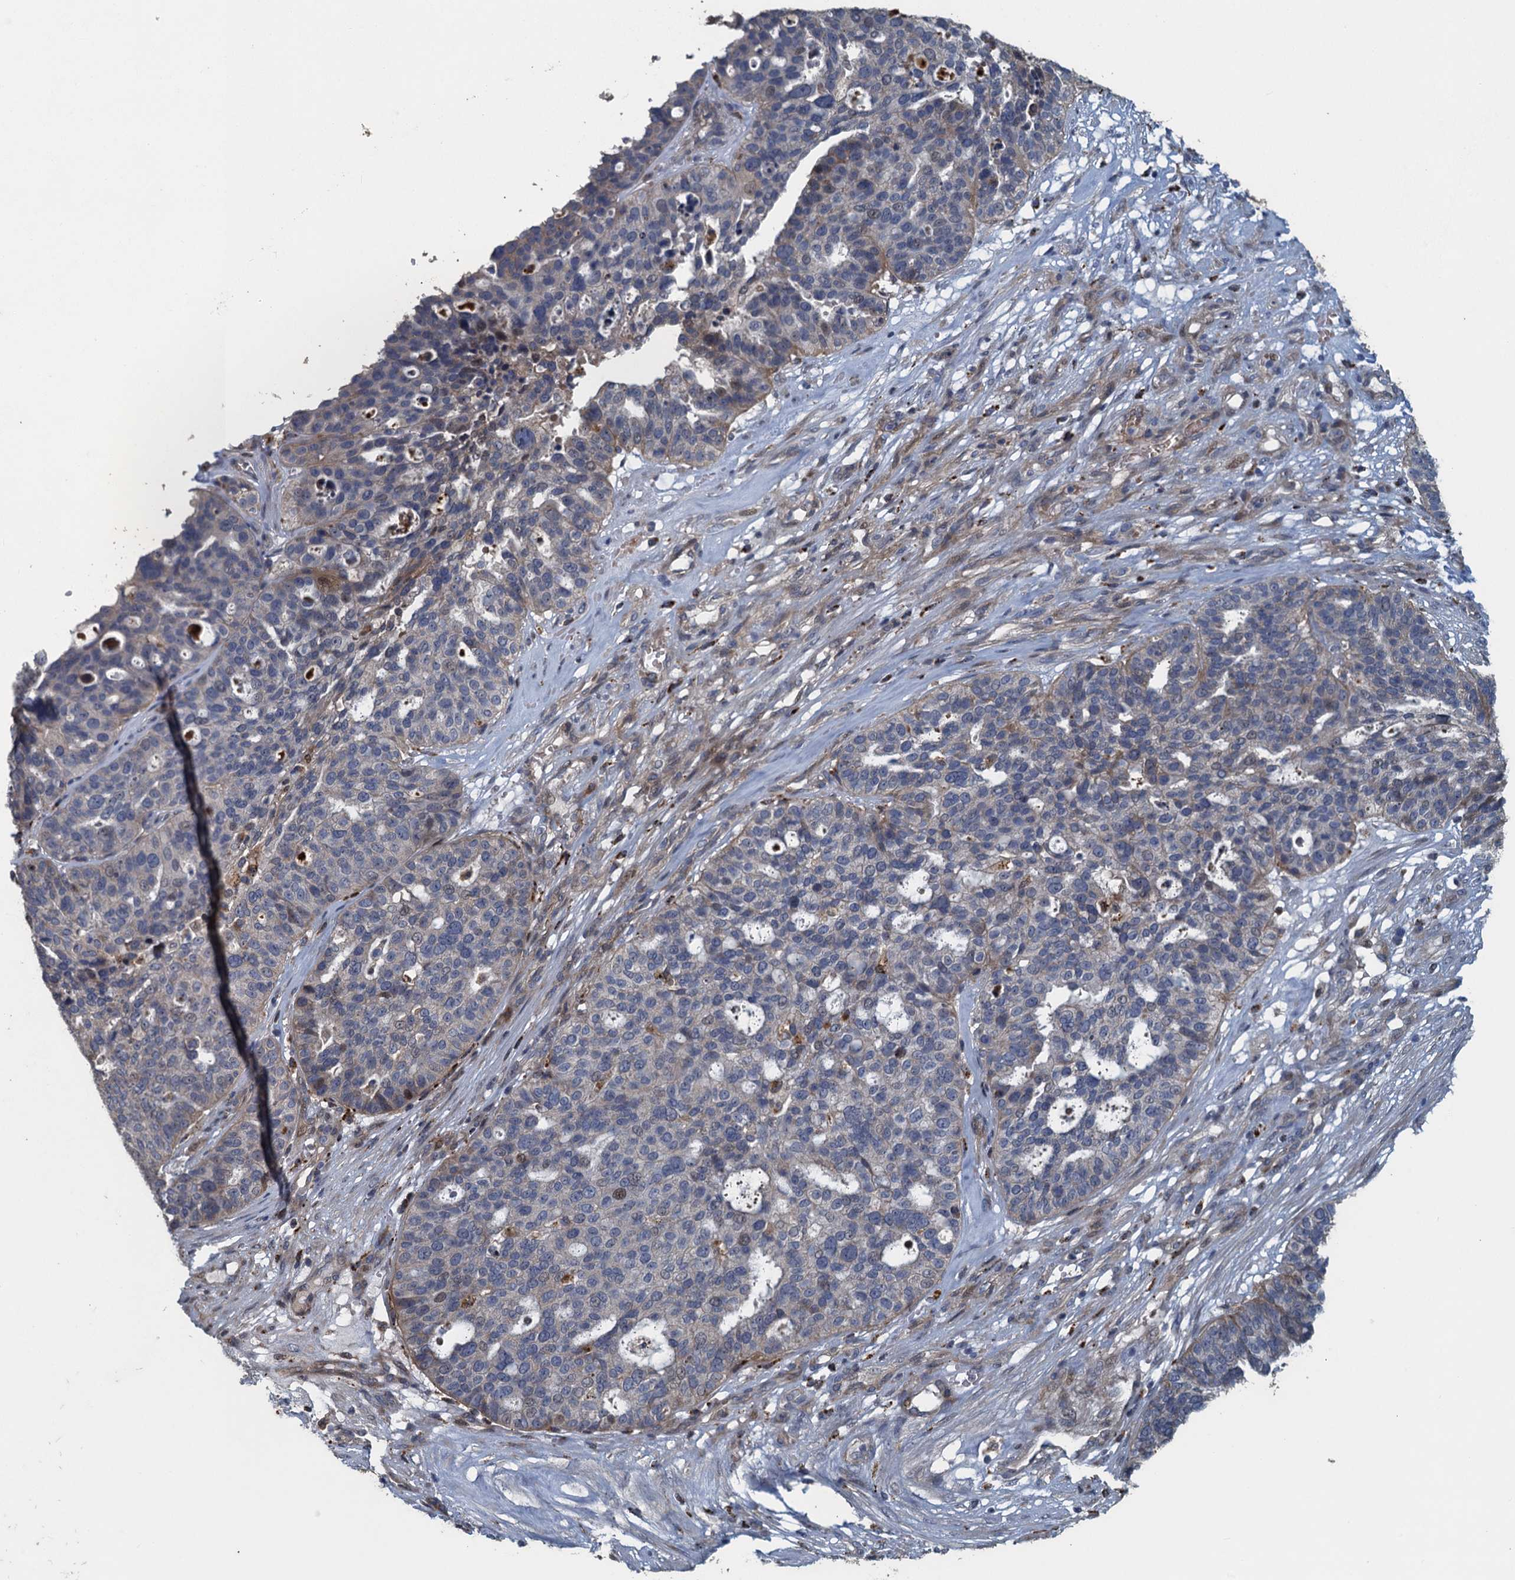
{"staining": {"intensity": "moderate", "quantity": "<25%", "location": "nuclear"}, "tissue": "ovarian cancer", "cell_type": "Tumor cells", "image_type": "cancer", "snomed": [{"axis": "morphology", "description": "Cystadenocarcinoma, serous, NOS"}, {"axis": "topography", "description": "Ovary"}], "caption": "IHC (DAB (3,3'-diaminobenzidine)) staining of ovarian serous cystadenocarcinoma exhibits moderate nuclear protein expression in approximately <25% of tumor cells.", "gene": "AGRN", "patient": {"sex": "female", "age": 59}}